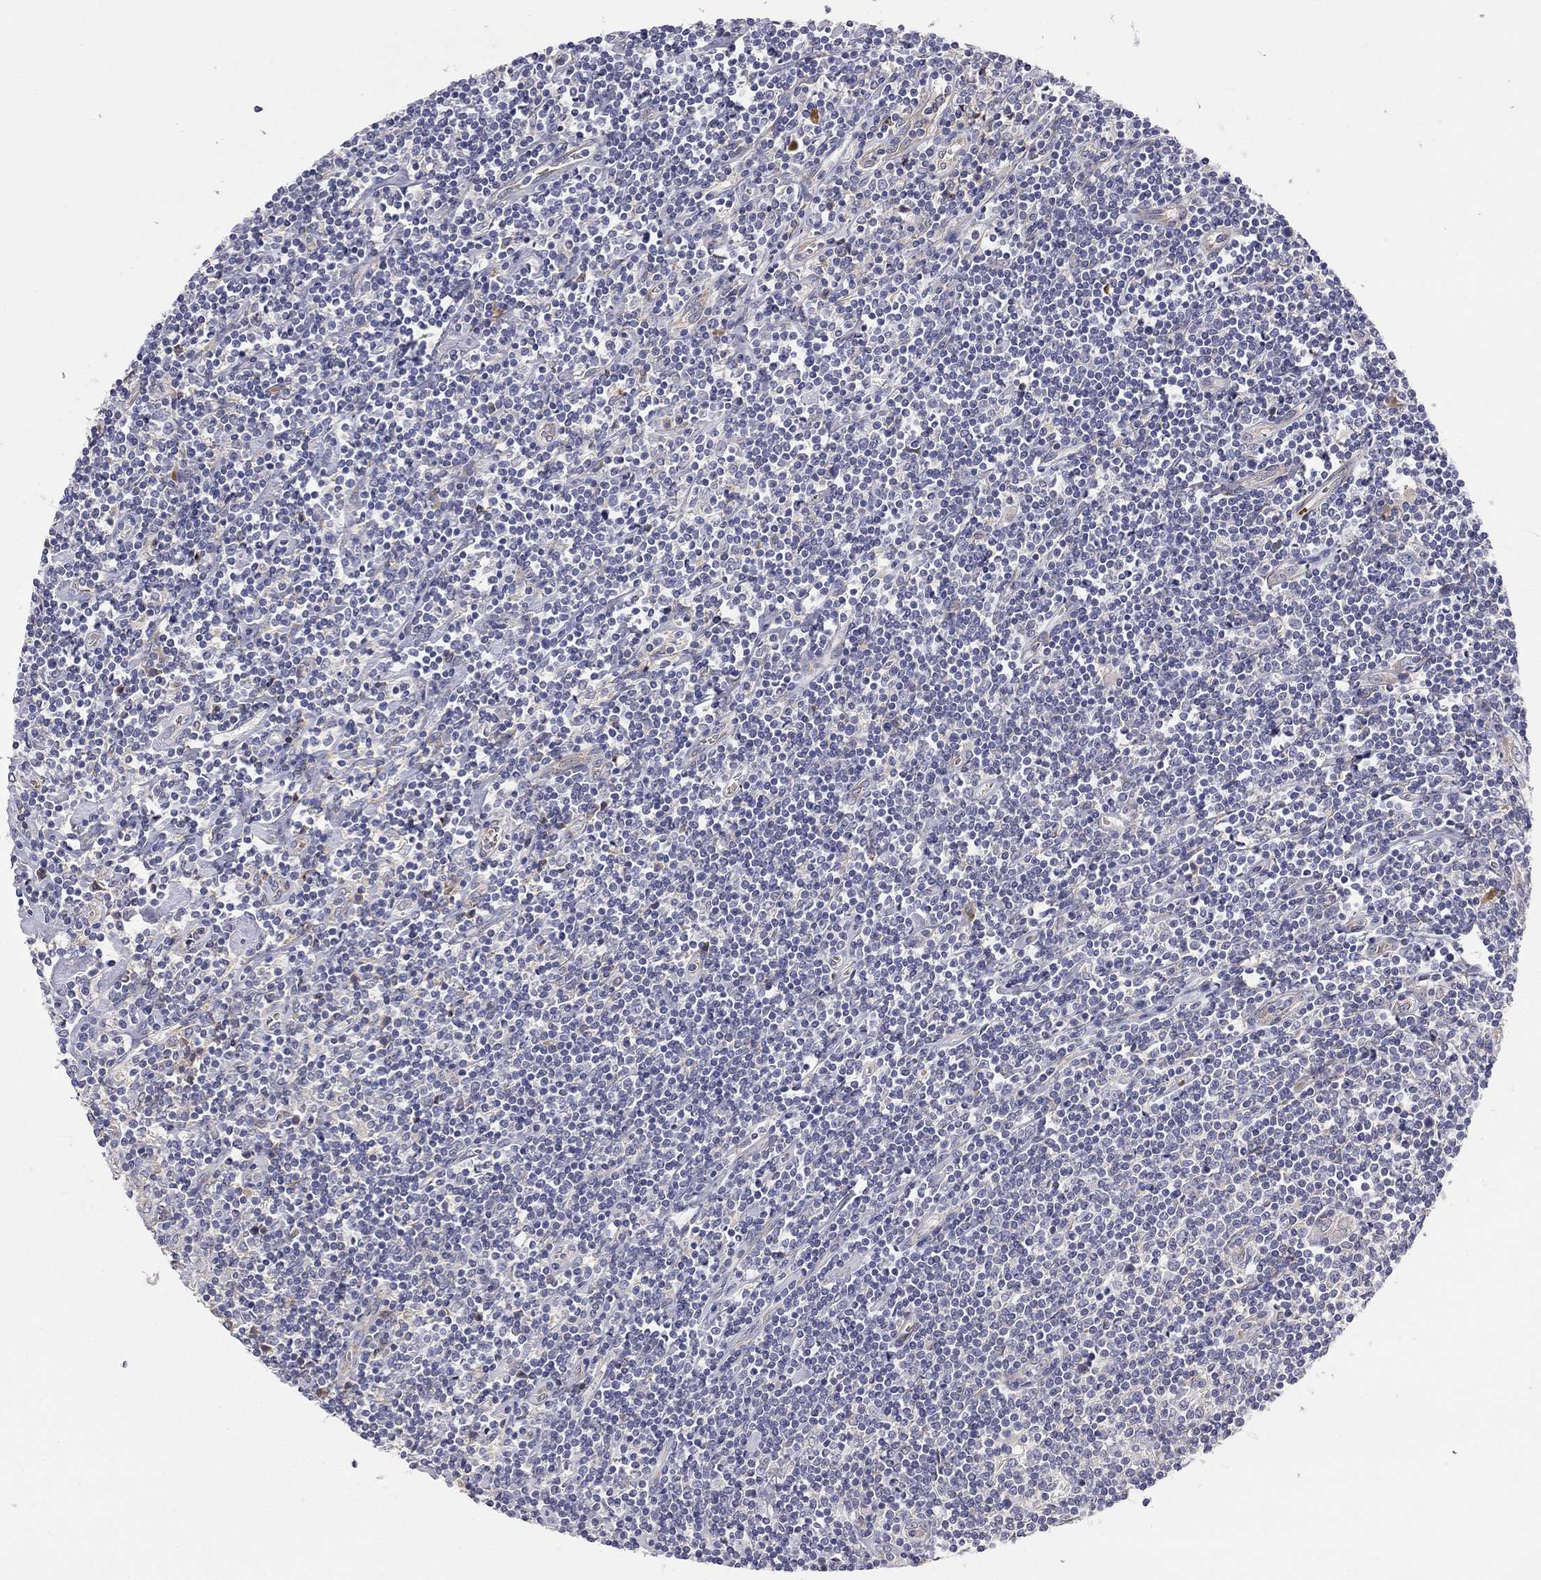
{"staining": {"intensity": "negative", "quantity": "none", "location": "none"}, "tissue": "lymphoma", "cell_type": "Tumor cells", "image_type": "cancer", "snomed": [{"axis": "morphology", "description": "Hodgkin's disease, NOS"}, {"axis": "topography", "description": "Lymph node"}], "caption": "IHC photomicrograph of neoplastic tissue: human Hodgkin's disease stained with DAB (3,3'-diaminobenzidine) demonstrates no significant protein staining in tumor cells. (DAB IHC, high magnification).", "gene": "CASTOR1", "patient": {"sex": "male", "age": 40}}